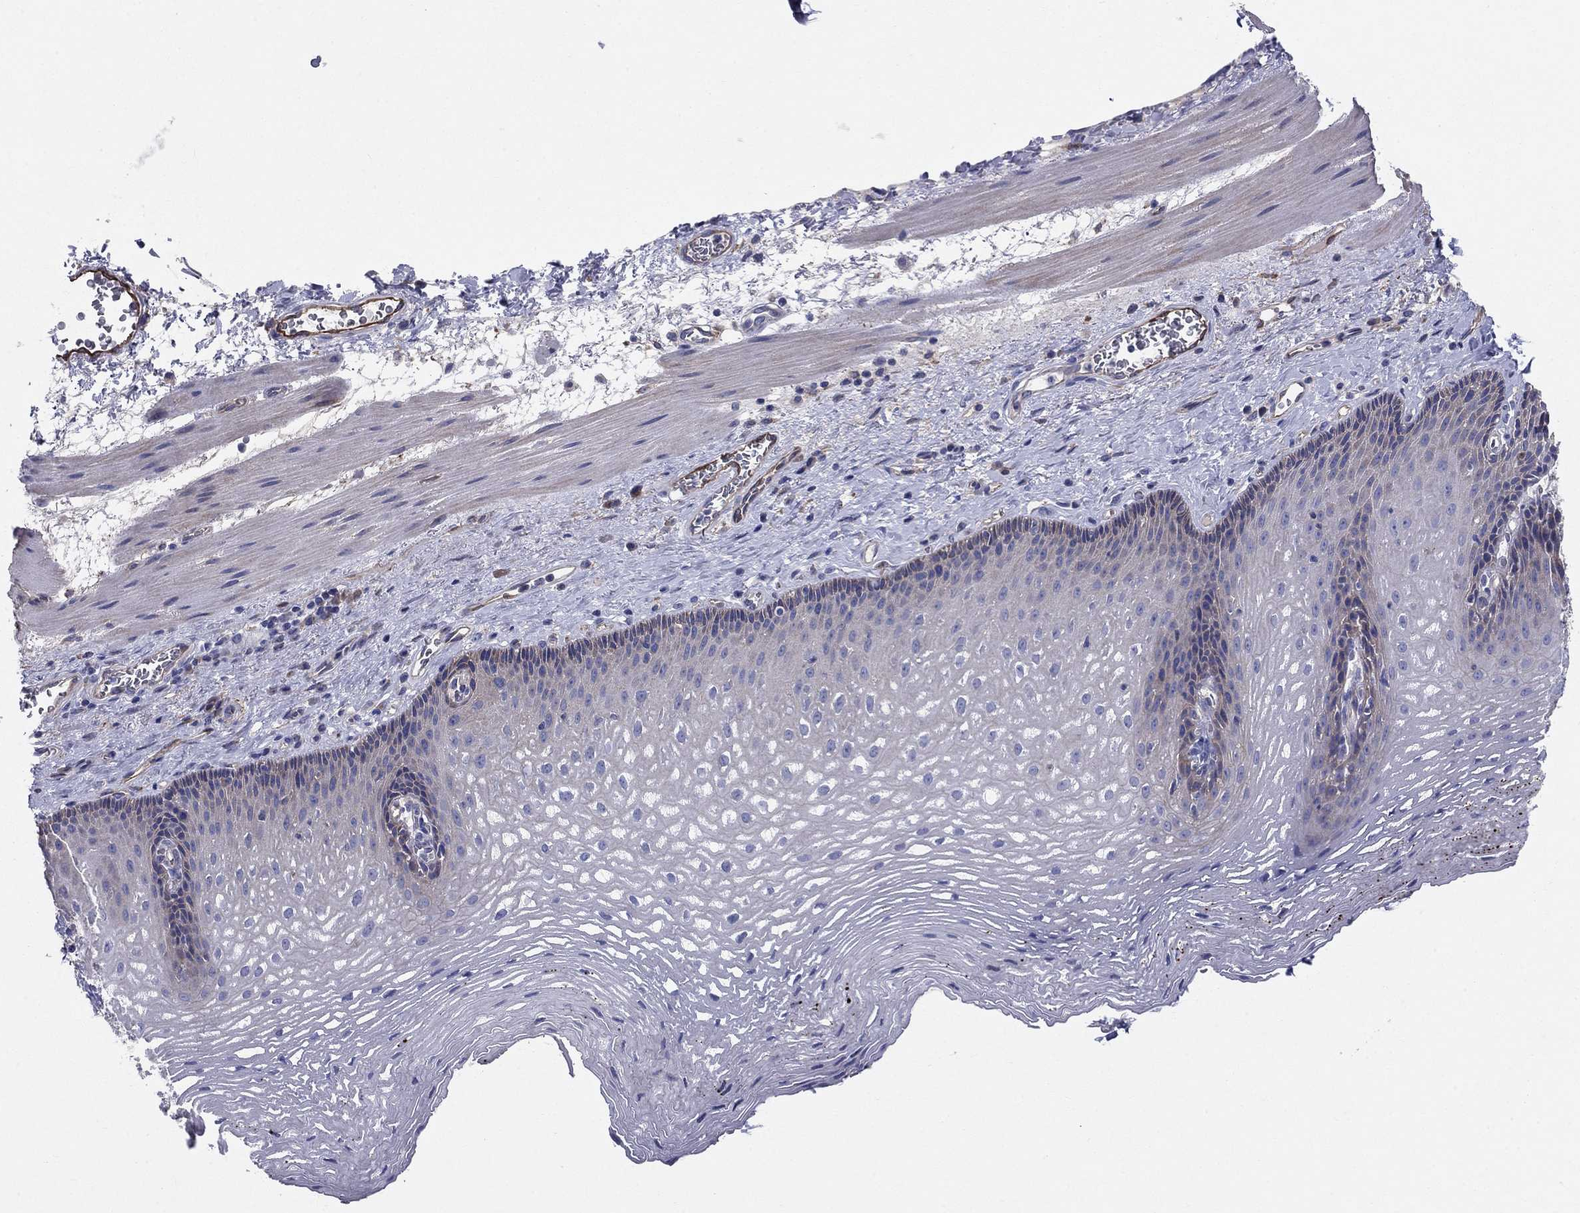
{"staining": {"intensity": "negative", "quantity": "none", "location": "none"}, "tissue": "esophagus", "cell_type": "Squamous epithelial cells", "image_type": "normal", "snomed": [{"axis": "morphology", "description": "Normal tissue, NOS"}, {"axis": "topography", "description": "Esophagus"}], "caption": "IHC histopathology image of normal esophagus: human esophagus stained with DAB displays no significant protein staining in squamous epithelial cells. Nuclei are stained in blue.", "gene": "EMP2", "patient": {"sex": "male", "age": 76}}